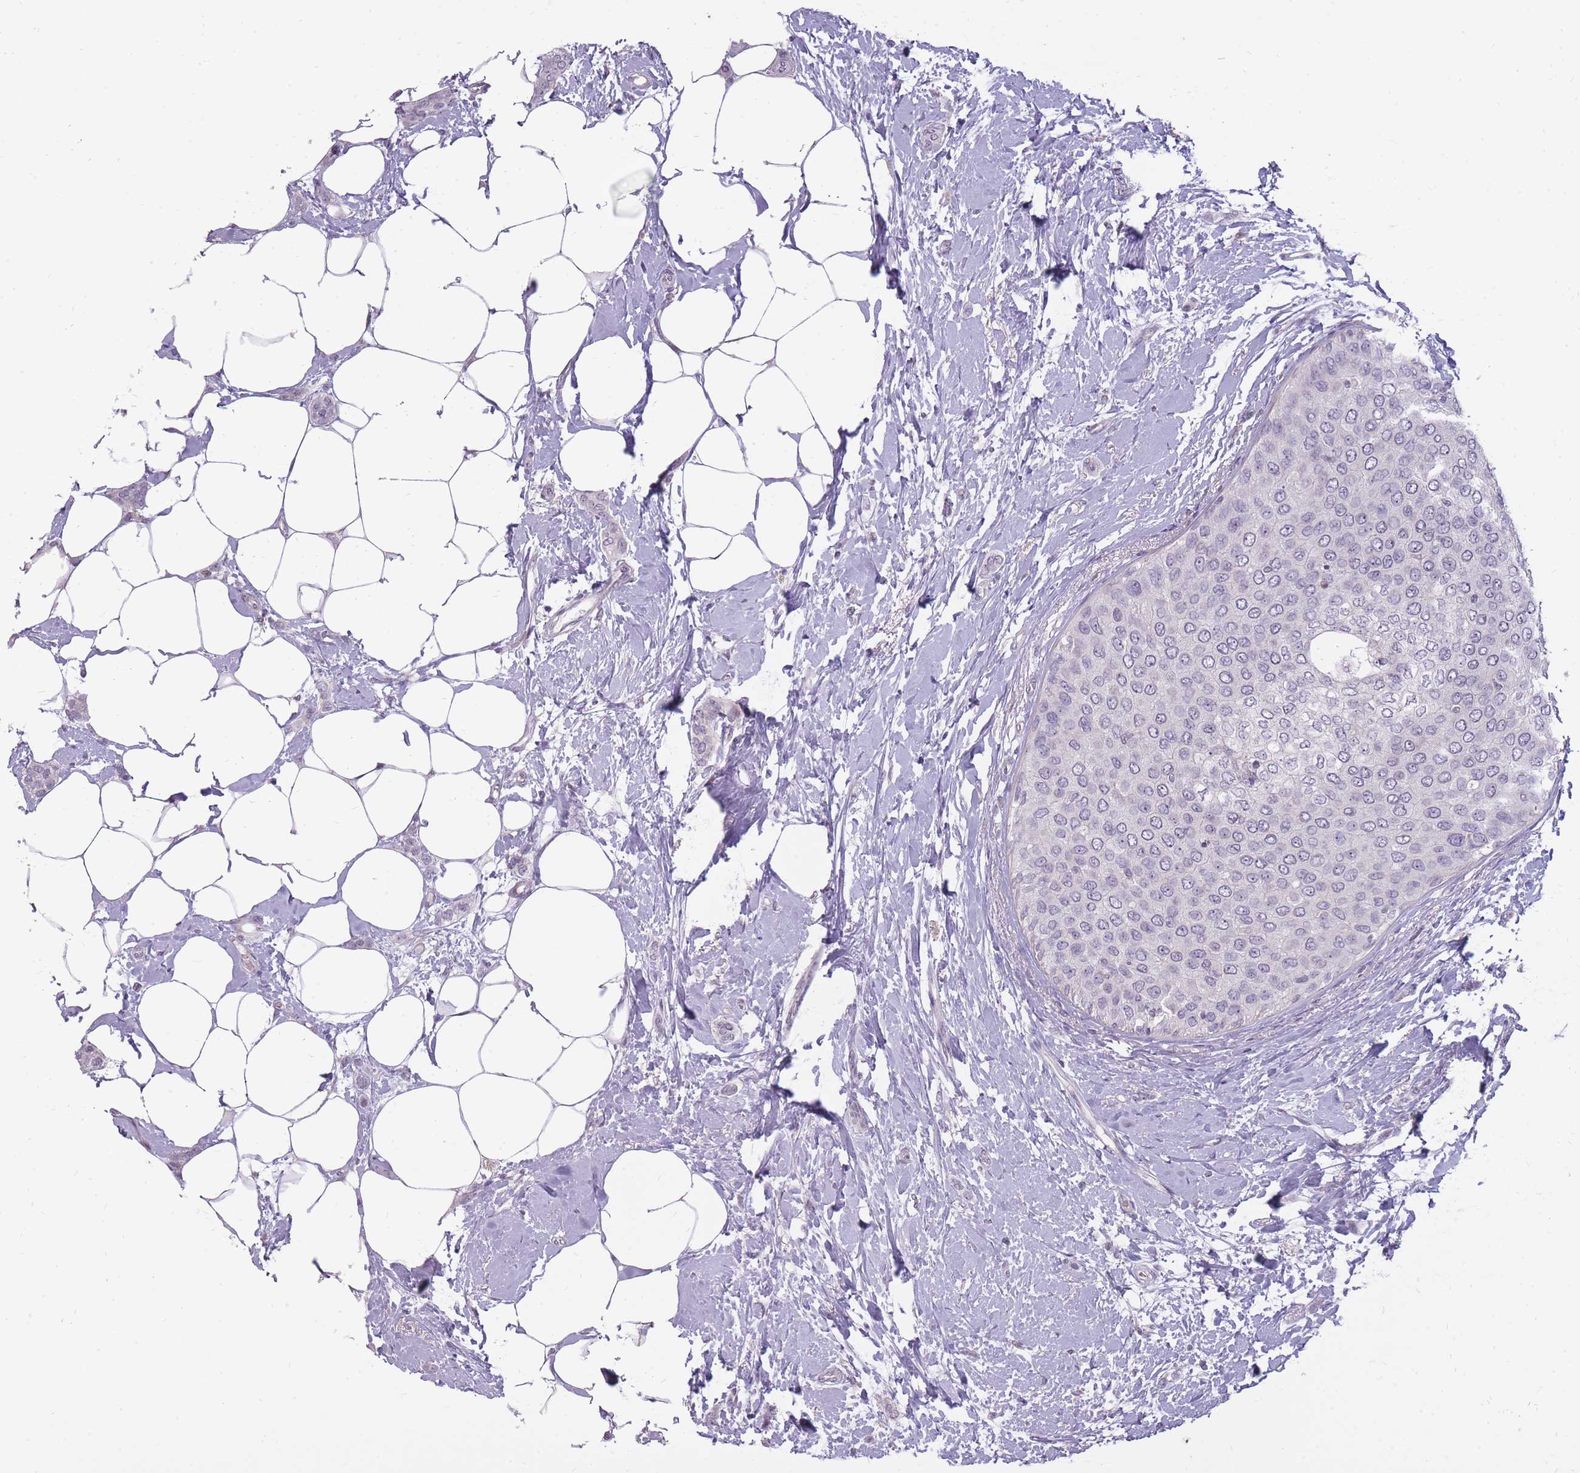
{"staining": {"intensity": "negative", "quantity": "none", "location": "none"}, "tissue": "breast cancer", "cell_type": "Tumor cells", "image_type": "cancer", "snomed": [{"axis": "morphology", "description": "Duct carcinoma"}, {"axis": "topography", "description": "Breast"}], "caption": "The immunohistochemistry histopathology image has no significant expression in tumor cells of invasive ductal carcinoma (breast) tissue.", "gene": "POMZP3", "patient": {"sex": "female", "age": 72}}